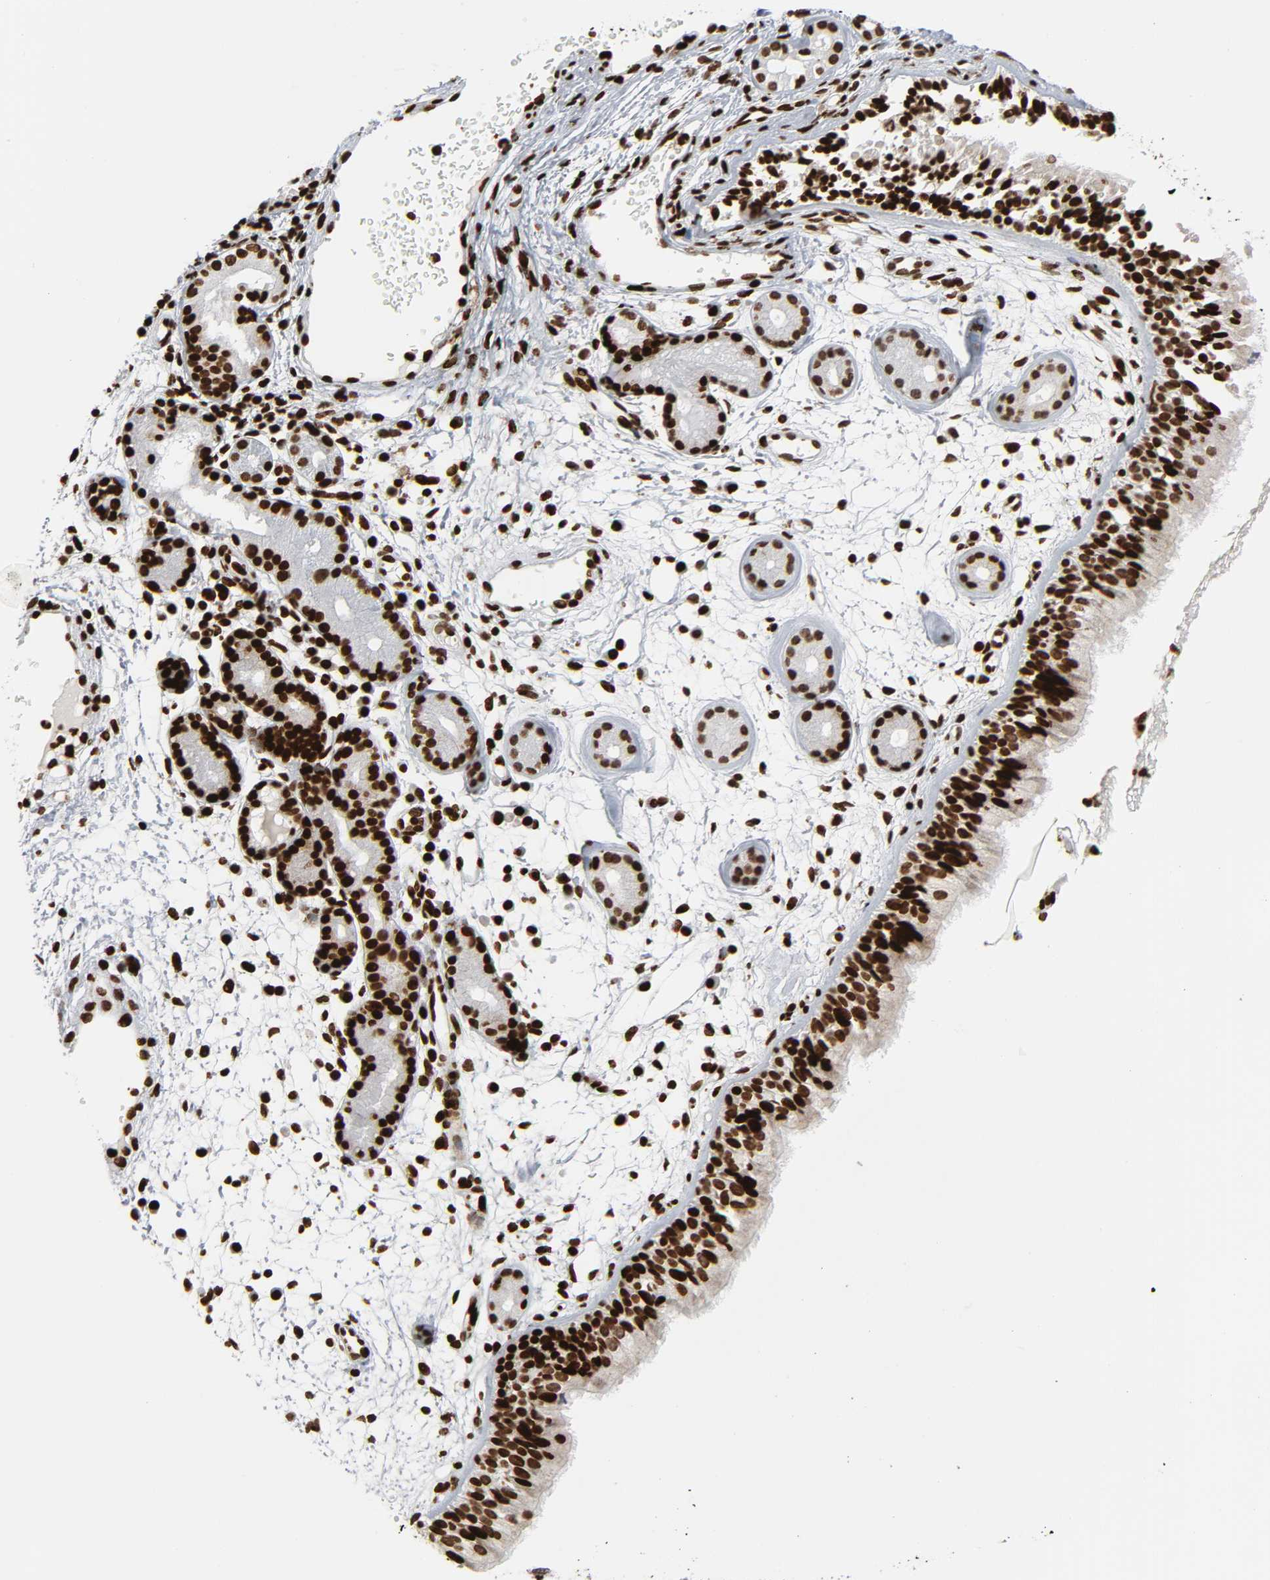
{"staining": {"intensity": "strong", "quantity": ">75%", "location": "nuclear"}, "tissue": "nasopharynx", "cell_type": "Respiratory epithelial cells", "image_type": "normal", "snomed": [{"axis": "morphology", "description": "Normal tissue, NOS"}, {"axis": "morphology", "description": "Inflammation, NOS"}, {"axis": "topography", "description": "Nasopharynx"}], "caption": "Respiratory epithelial cells exhibit strong nuclear positivity in approximately >75% of cells in unremarkable nasopharynx.", "gene": "RXRA", "patient": {"sex": "female", "age": 55}}